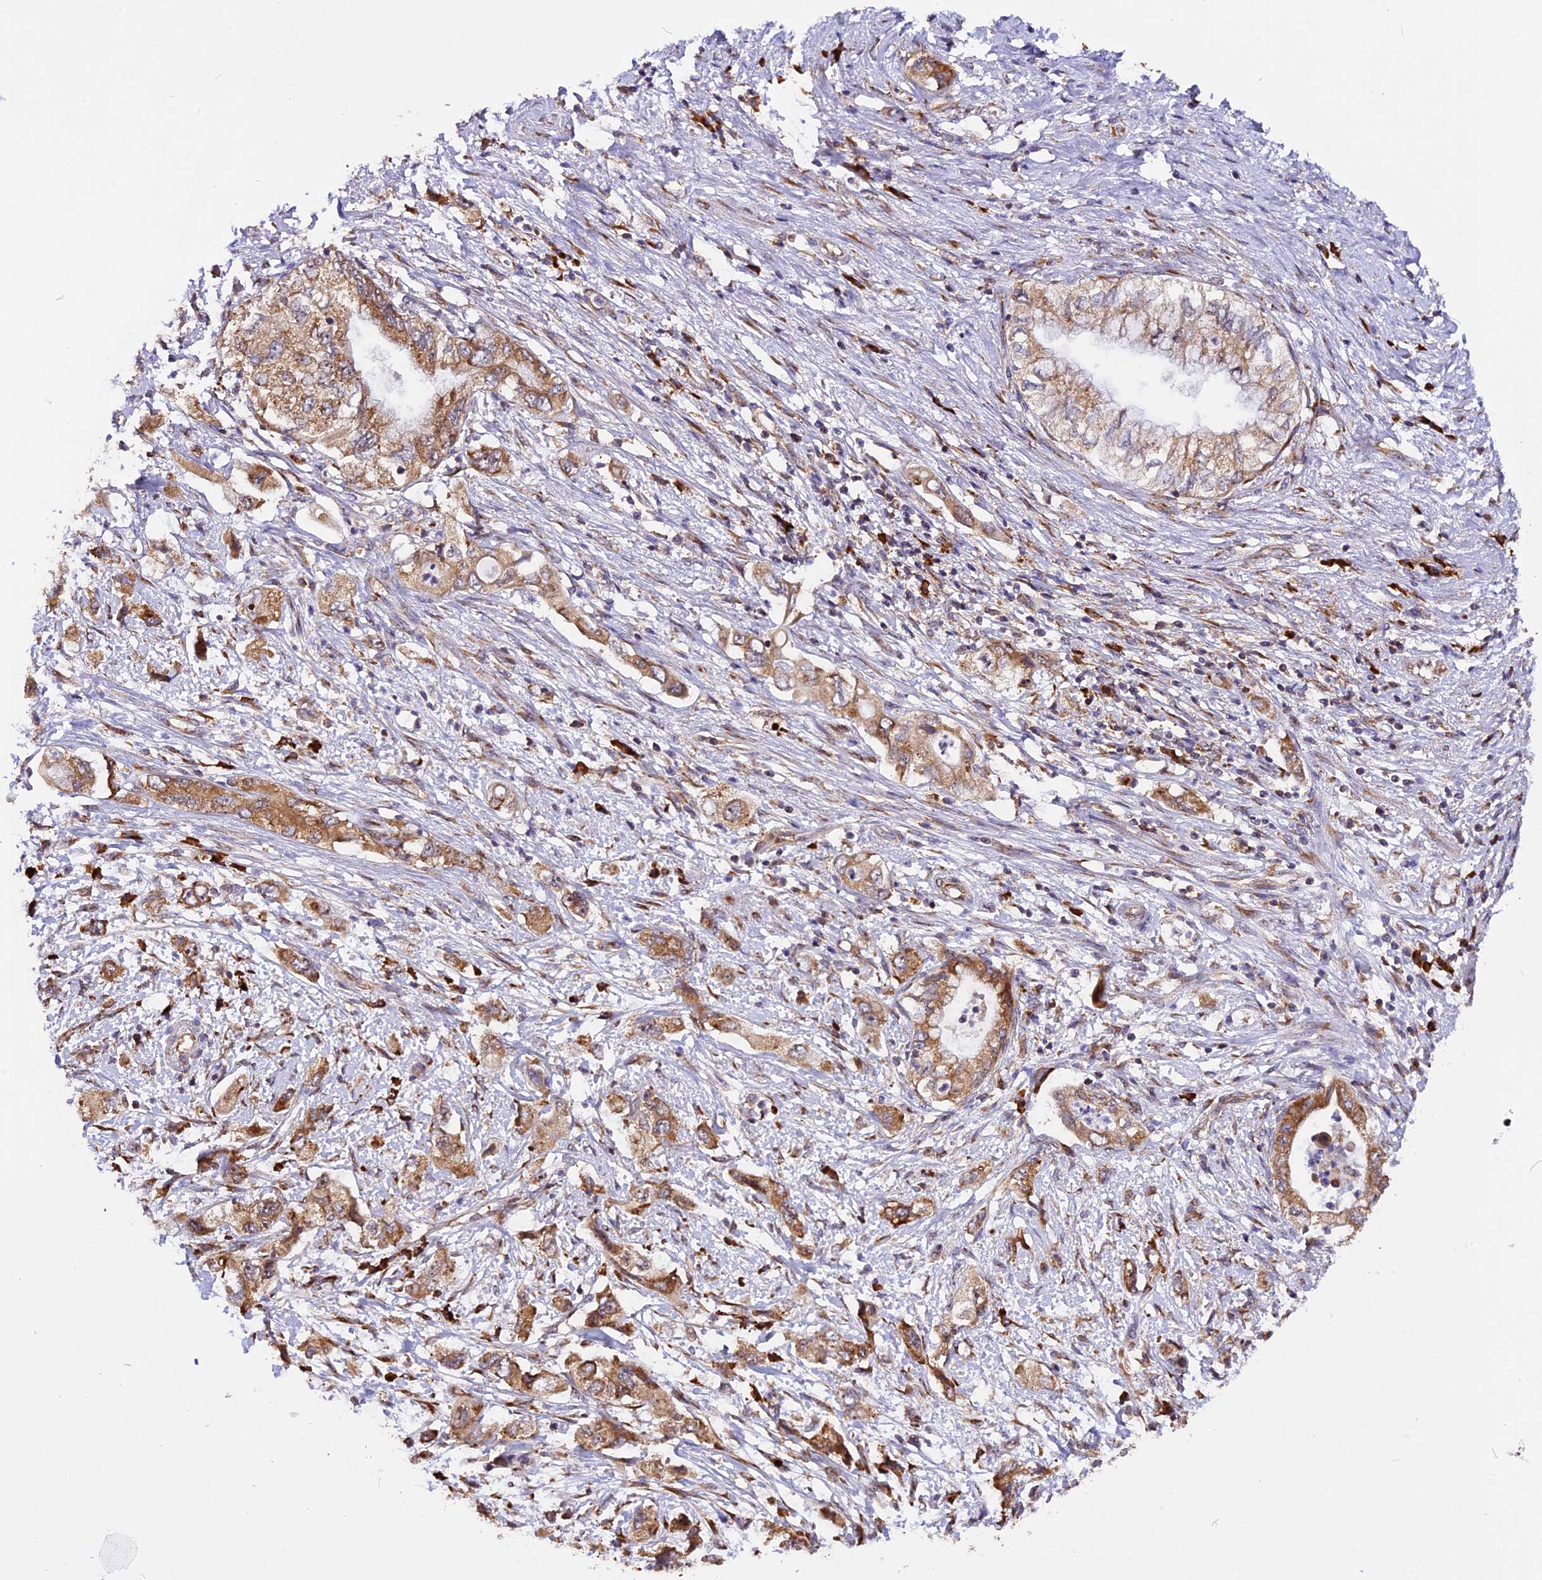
{"staining": {"intensity": "moderate", "quantity": ">75%", "location": "cytoplasmic/membranous"}, "tissue": "pancreatic cancer", "cell_type": "Tumor cells", "image_type": "cancer", "snomed": [{"axis": "morphology", "description": "Adenocarcinoma, NOS"}, {"axis": "topography", "description": "Pancreas"}], "caption": "A medium amount of moderate cytoplasmic/membranous staining is seen in about >75% of tumor cells in pancreatic cancer tissue. (DAB (3,3'-diaminobenzidine) = brown stain, brightfield microscopy at high magnification).", "gene": "GNPTAB", "patient": {"sex": "female", "age": 73}}